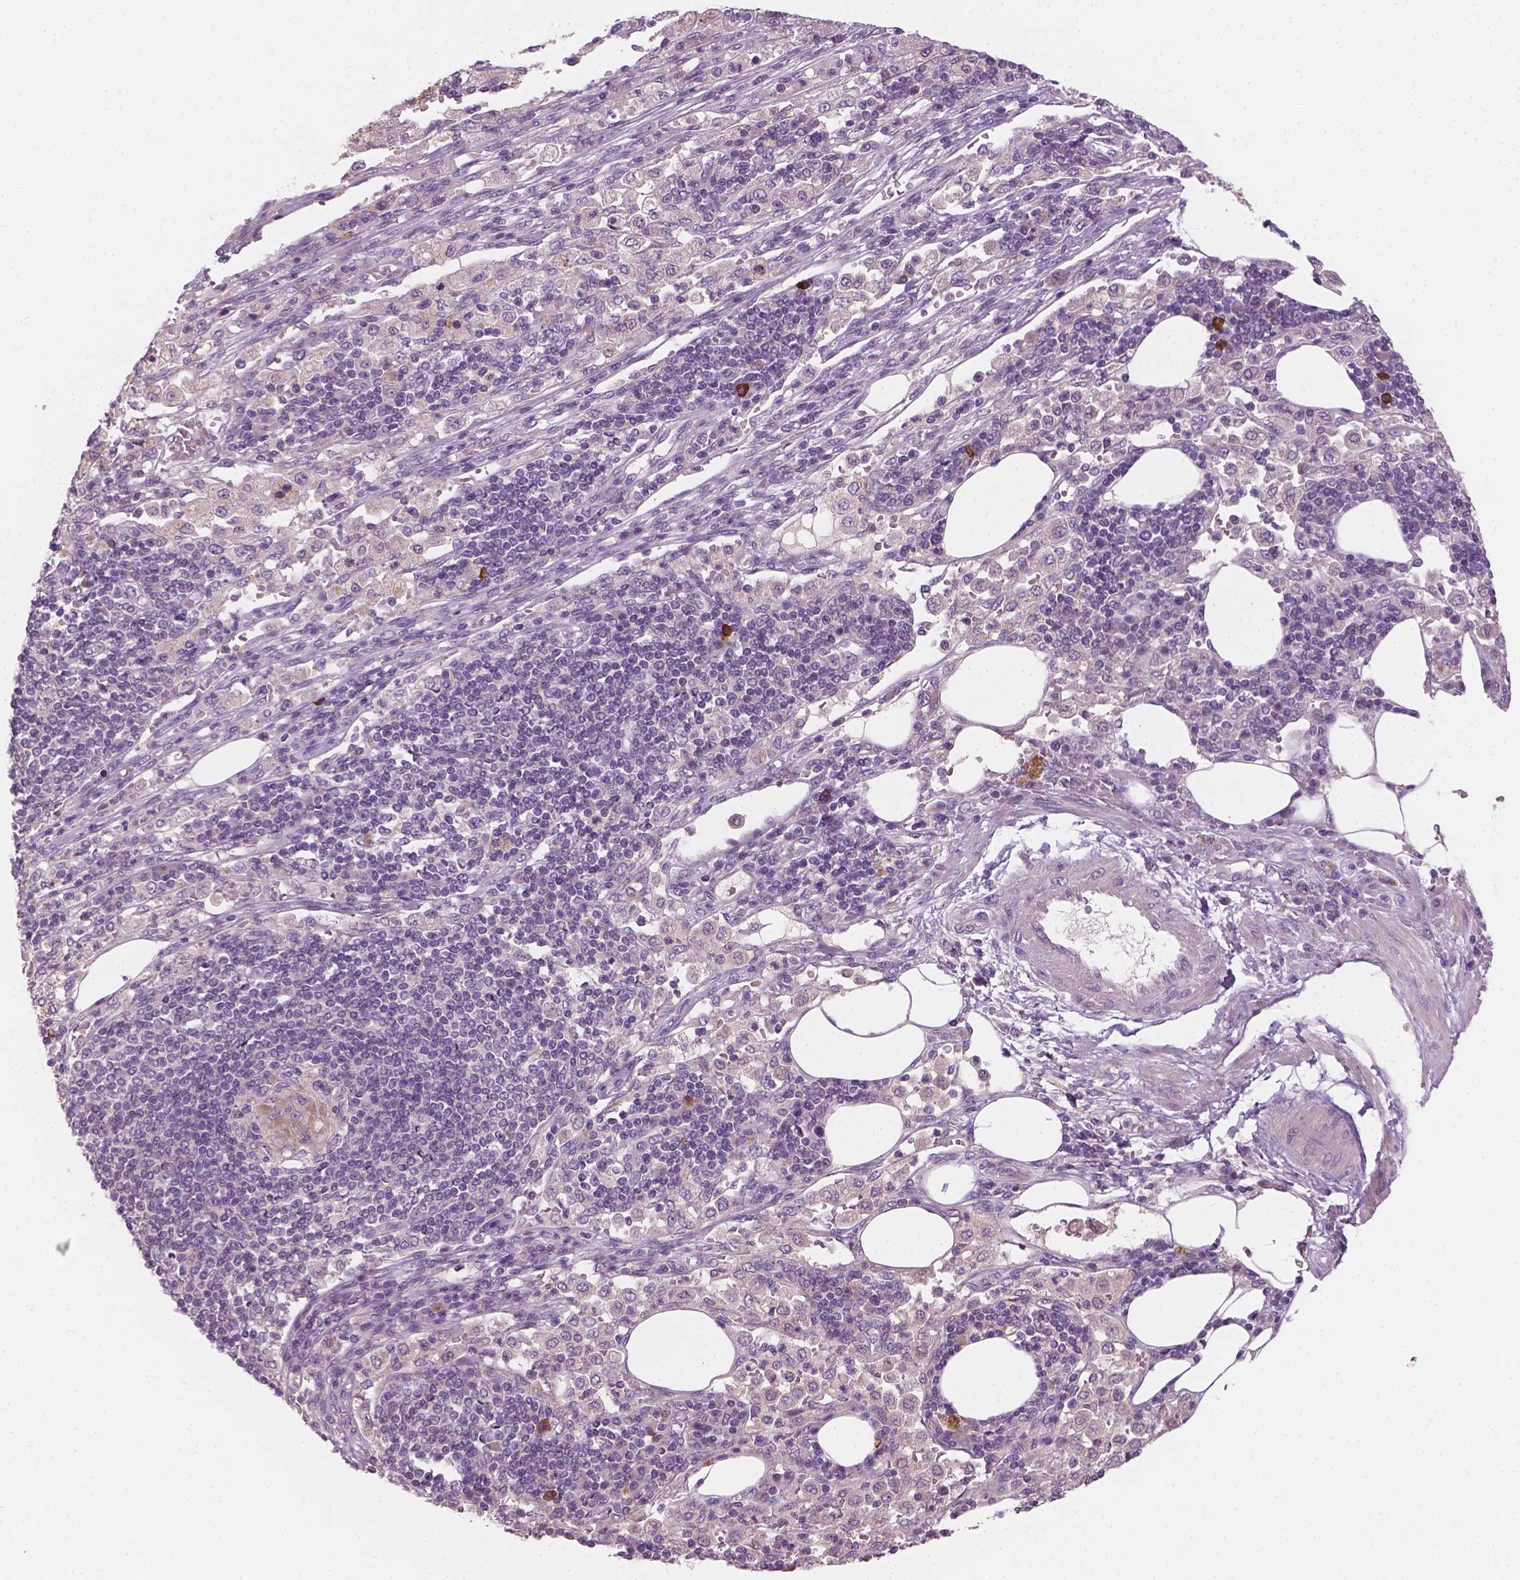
{"staining": {"intensity": "negative", "quantity": "none", "location": "none"}, "tissue": "pancreatic cancer", "cell_type": "Tumor cells", "image_type": "cancer", "snomed": [{"axis": "morphology", "description": "Adenocarcinoma, NOS"}, {"axis": "topography", "description": "Pancreas"}], "caption": "IHC of human pancreatic adenocarcinoma exhibits no staining in tumor cells.", "gene": "KRT17", "patient": {"sex": "female", "age": 61}}